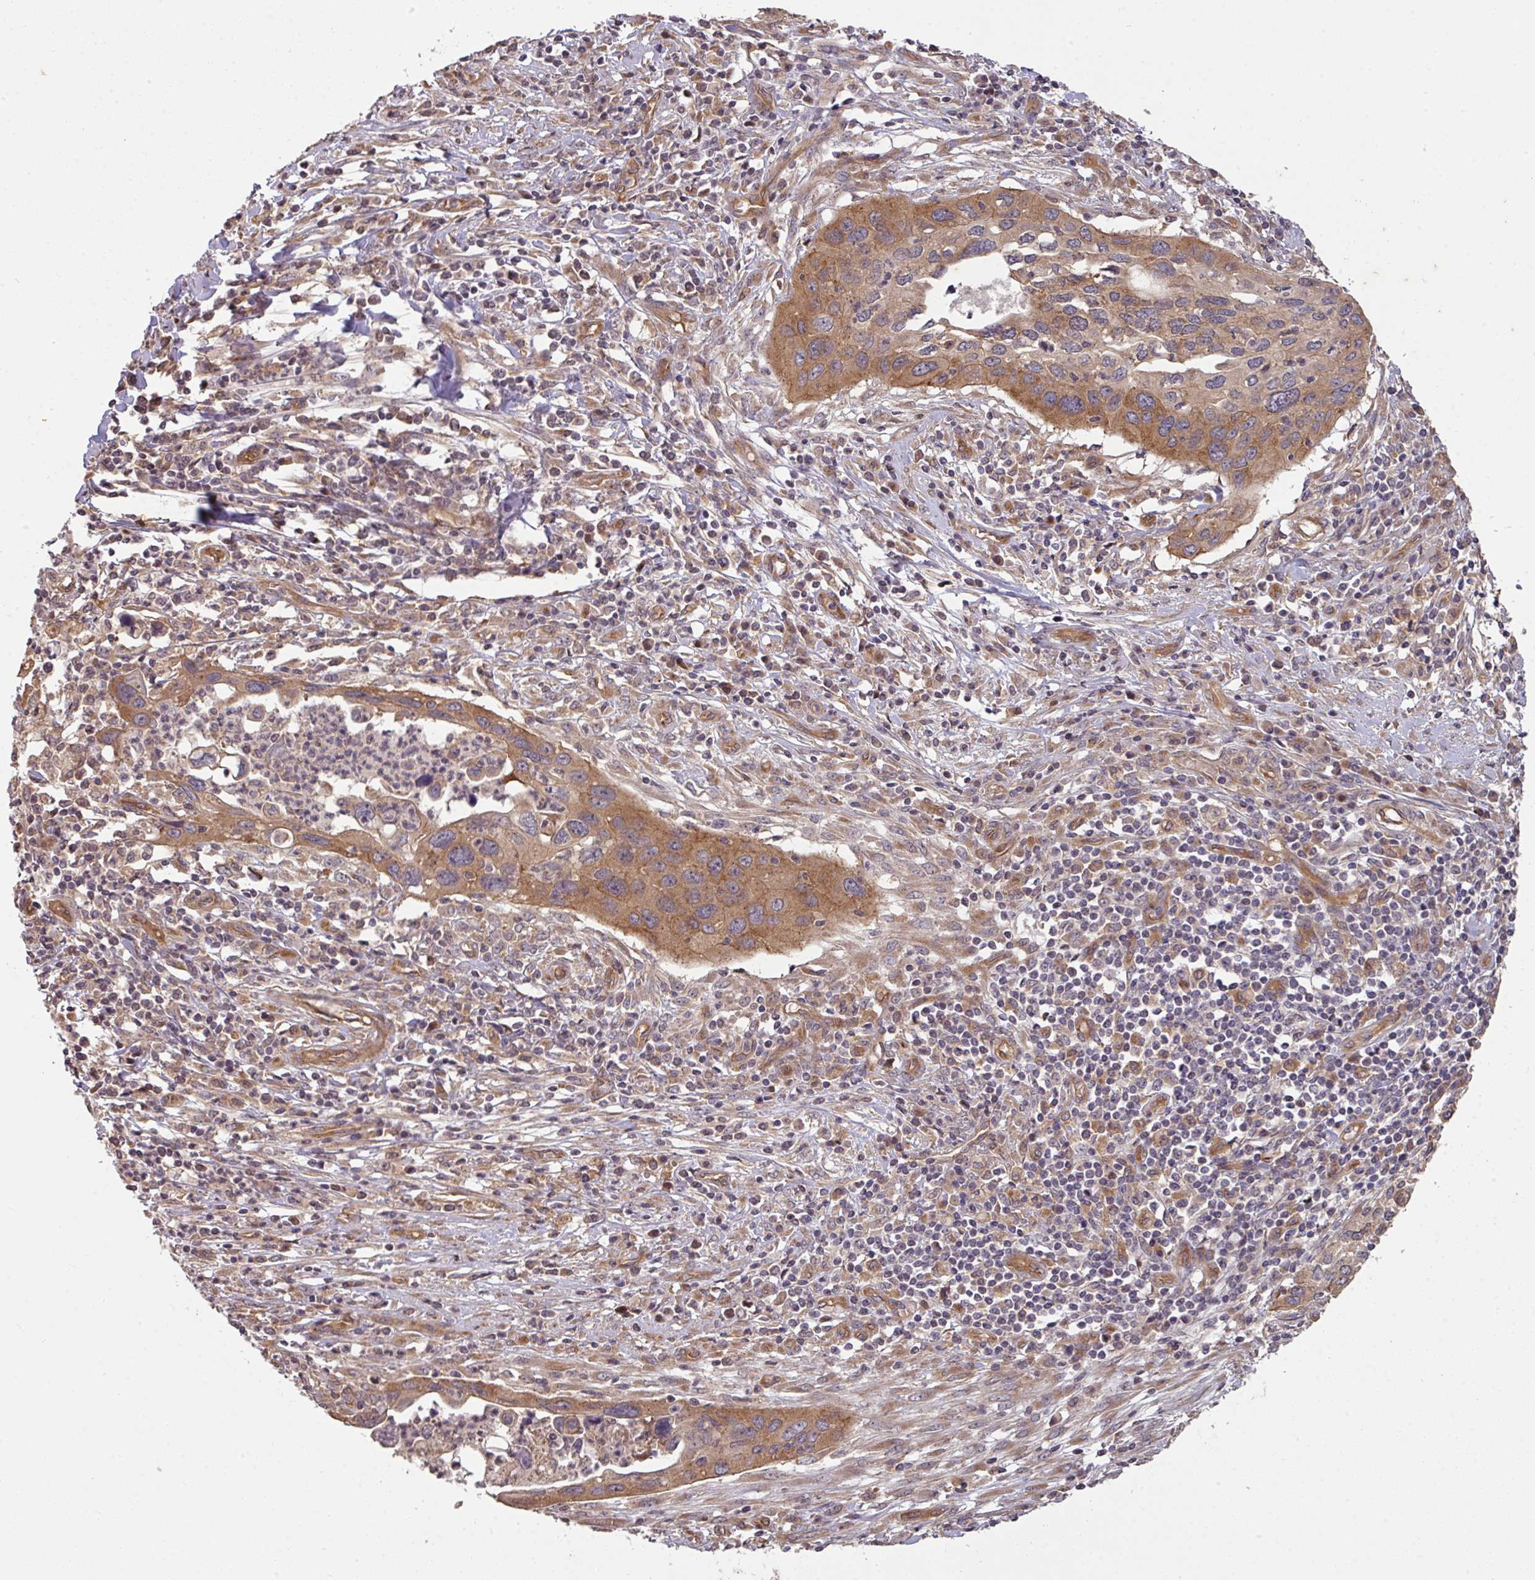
{"staining": {"intensity": "moderate", "quantity": ">75%", "location": "cytoplasmic/membranous"}, "tissue": "cervical cancer", "cell_type": "Tumor cells", "image_type": "cancer", "snomed": [{"axis": "morphology", "description": "Squamous cell carcinoma, NOS"}, {"axis": "topography", "description": "Cervix"}], "caption": "Immunohistochemical staining of human cervical cancer demonstrates moderate cytoplasmic/membranous protein expression in about >75% of tumor cells. The staining is performed using DAB brown chromogen to label protein expression. The nuclei are counter-stained blue using hematoxylin.", "gene": "CYFIP2", "patient": {"sex": "female", "age": 38}}